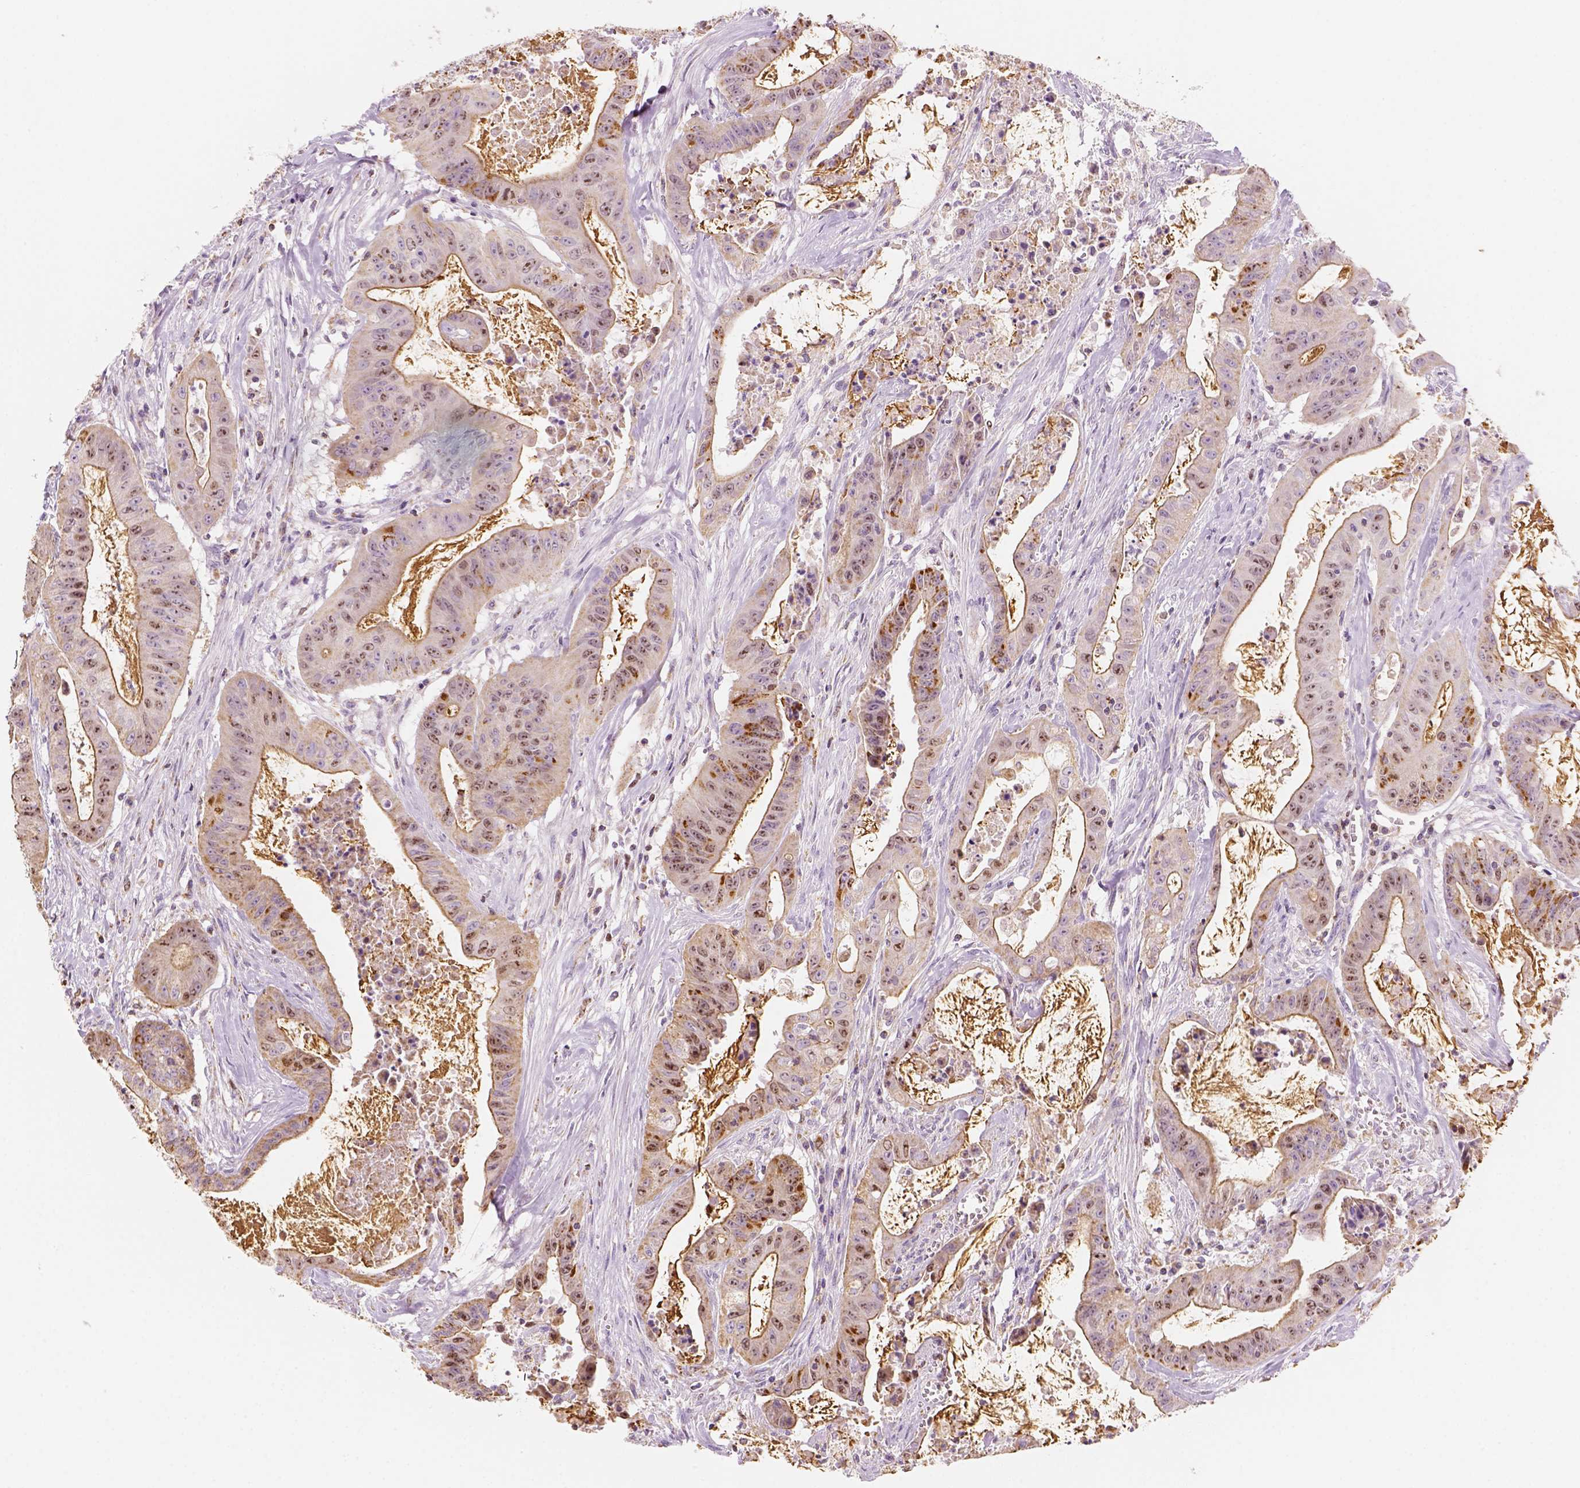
{"staining": {"intensity": "moderate", "quantity": "<25%", "location": "cytoplasmic/membranous,nuclear"}, "tissue": "colorectal cancer", "cell_type": "Tumor cells", "image_type": "cancer", "snomed": [{"axis": "morphology", "description": "Adenocarcinoma, NOS"}, {"axis": "topography", "description": "Colon"}], "caption": "Moderate cytoplasmic/membranous and nuclear staining is seen in about <25% of tumor cells in colorectal cancer (adenocarcinoma).", "gene": "LCA5", "patient": {"sex": "male", "age": 33}}